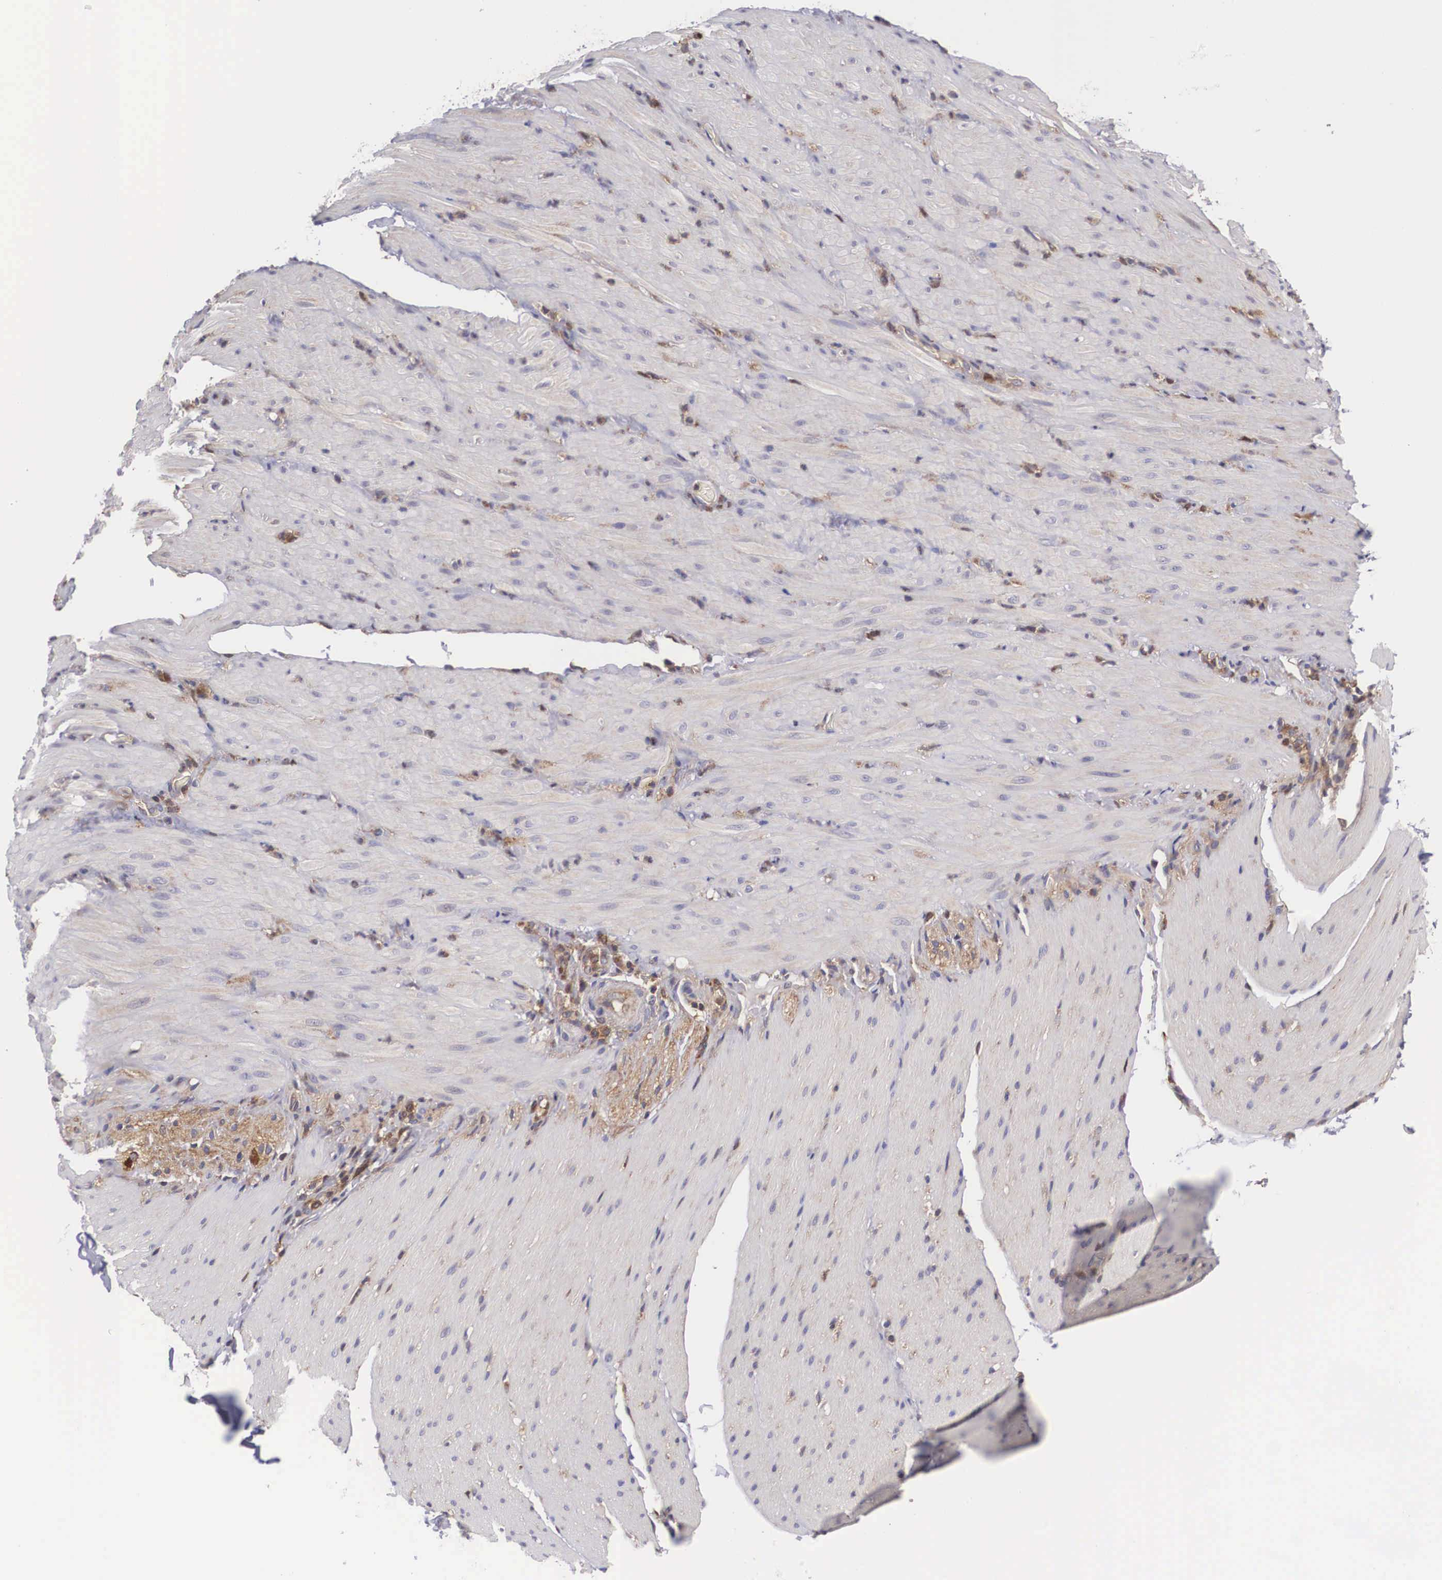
{"staining": {"intensity": "negative", "quantity": "none", "location": "none"}, "tissue": "smooth muscle", "cell_type": "Smooth muscle cells", "image_type": "normal", "snomed": [{"axis": "morphology", "description": "Normal tissue, NOS"}, {"axis": "topography", "description": "Duodenum"}], "caption": "This is an immunohistochemistry image of unremarkable smooth muscle. There is no staining in smooth muscle cells.", "gene": "GRIPAP1", "patient": {"sex": "male", "age": 63}}